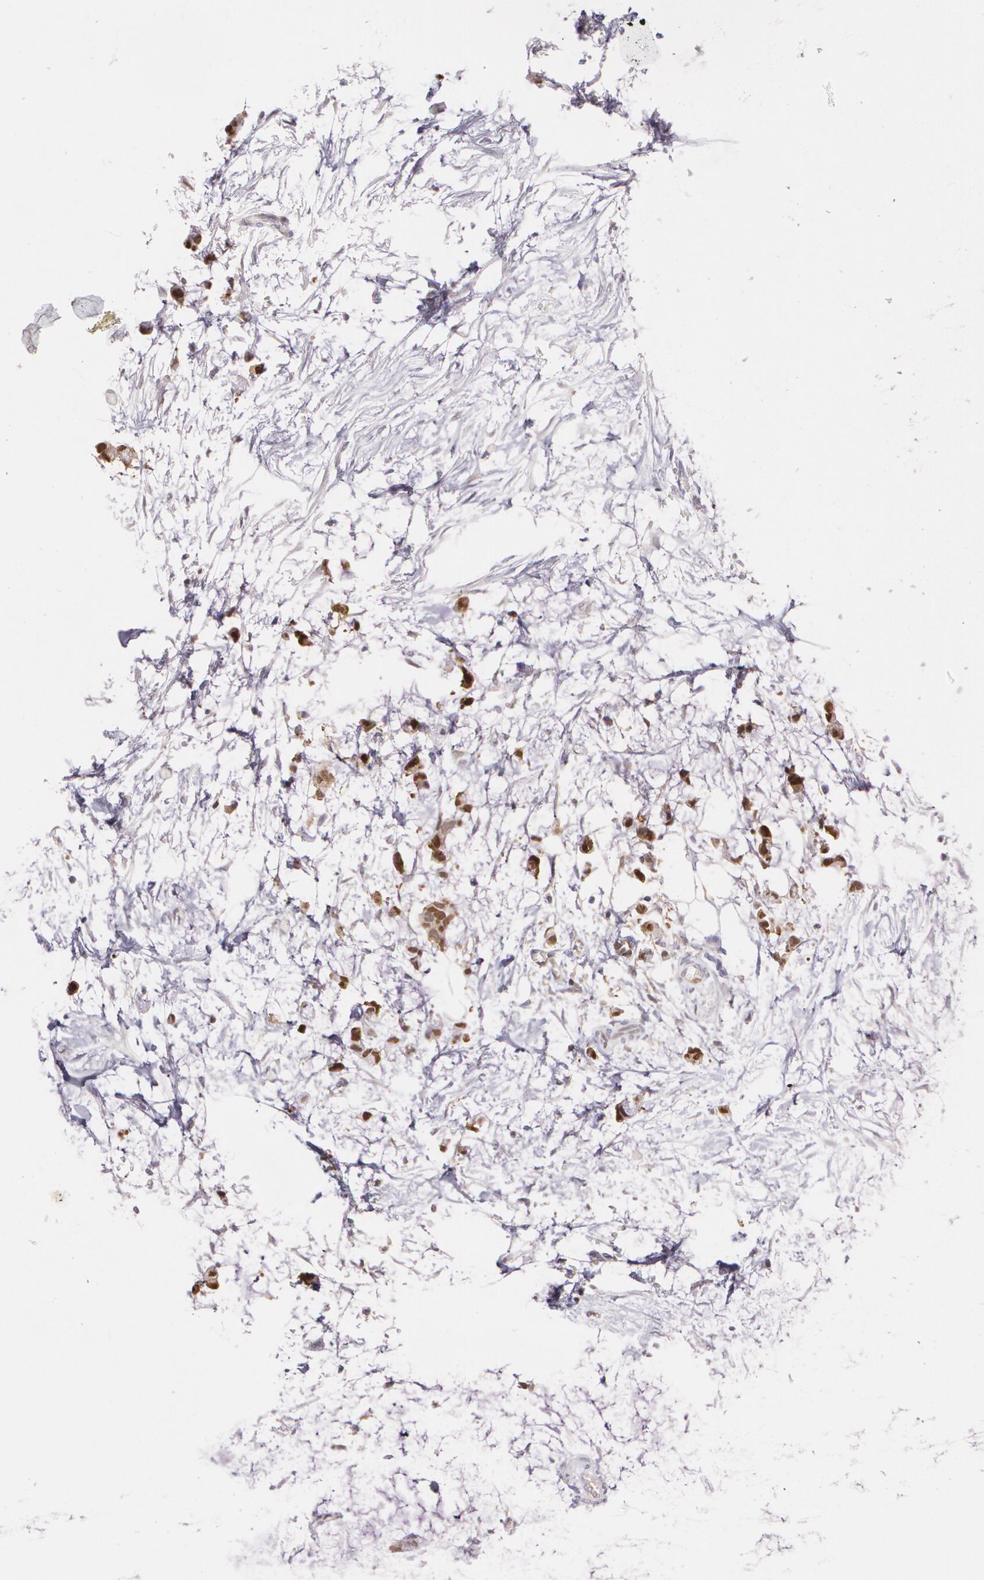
{"staining": {"intensity": "strong", "quantity": ">75%", "location": "cytoplasmic/membranous,nuclear"}, "tissue": "colorectal cancer", "cell_type": "Tumor cells", "image_type": "cancer", "snomed": [{"axis": "morphology", "description": "Normal tissue, NOS"}, {"axis": "morphology", "description": "Adenocarcinoma, NOS"}, {"axis": "topography", "description": "Colon"}, {"axis": "topography", "description": "Peripheral nerve tissue"}], "caption": "Immunohistochemical staining of human colorectal adenocarcinoma exhibits strong cytoplasmic/membranous and nuclear protein staining in approximately >75% of tumor cells.", "gene": "HSPH1", "patient": {"sex": "male", "age": 14}}